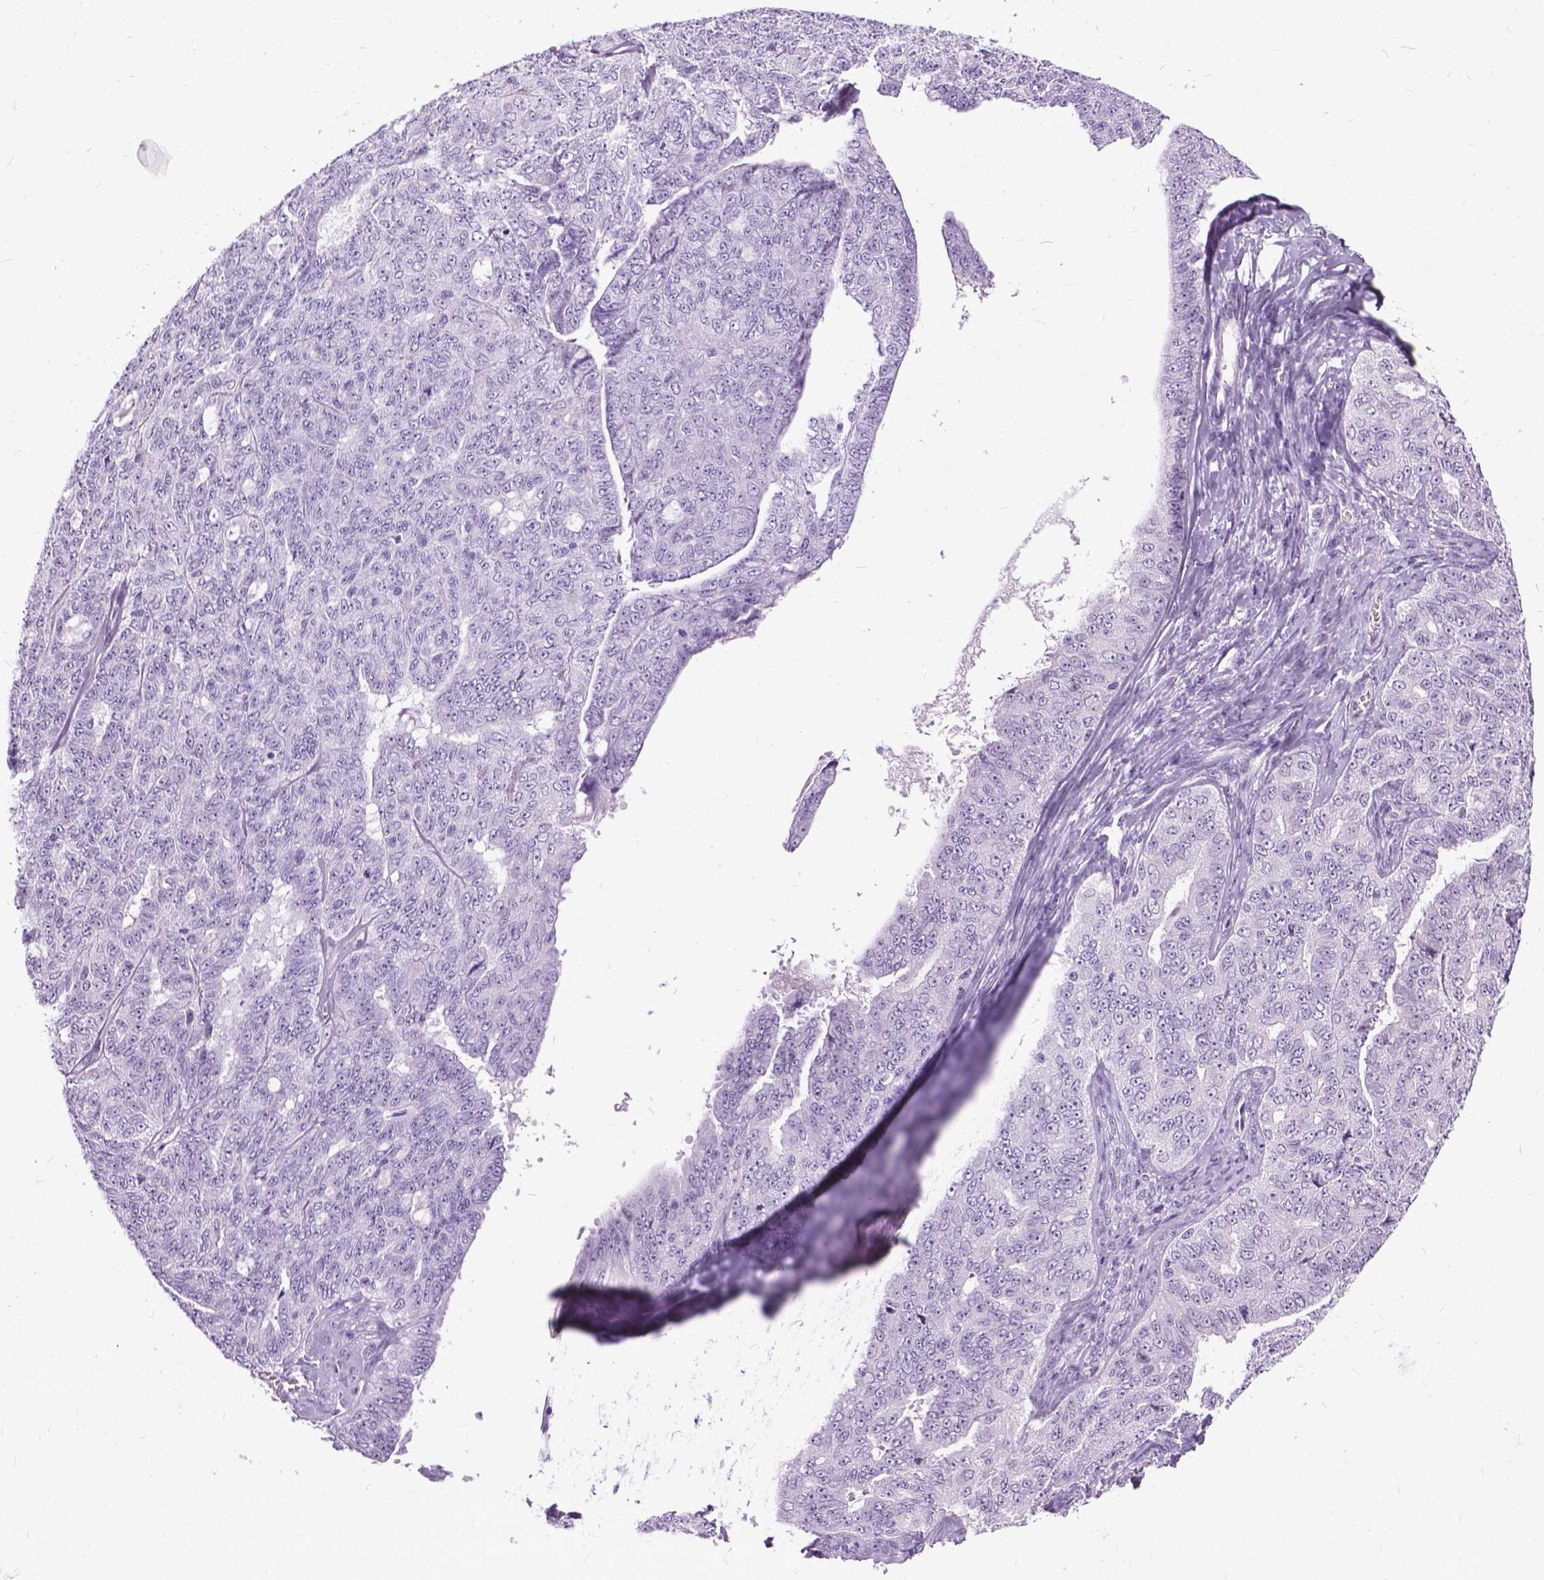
{"staining": {"intensity": "negative", "quantity": "none", "location": "none"}, "tissue": "ovarian cancer", "cell_type": "Tumor cells", "image_type": "cancer", "snomed": [{"axis": "morphology", "description": "Cystadenocarcinoma, serous, NOS"}, {"axis": "topography", "description": "Ovary"}], "caption": "IHC photomicrograph of neoplastic tissue: ovarian cancer stained with DAB exhibits no significant protein positivity in tumor cells.", "gene": "PROB1", "patient": {"sex": "female", "age": 71}}